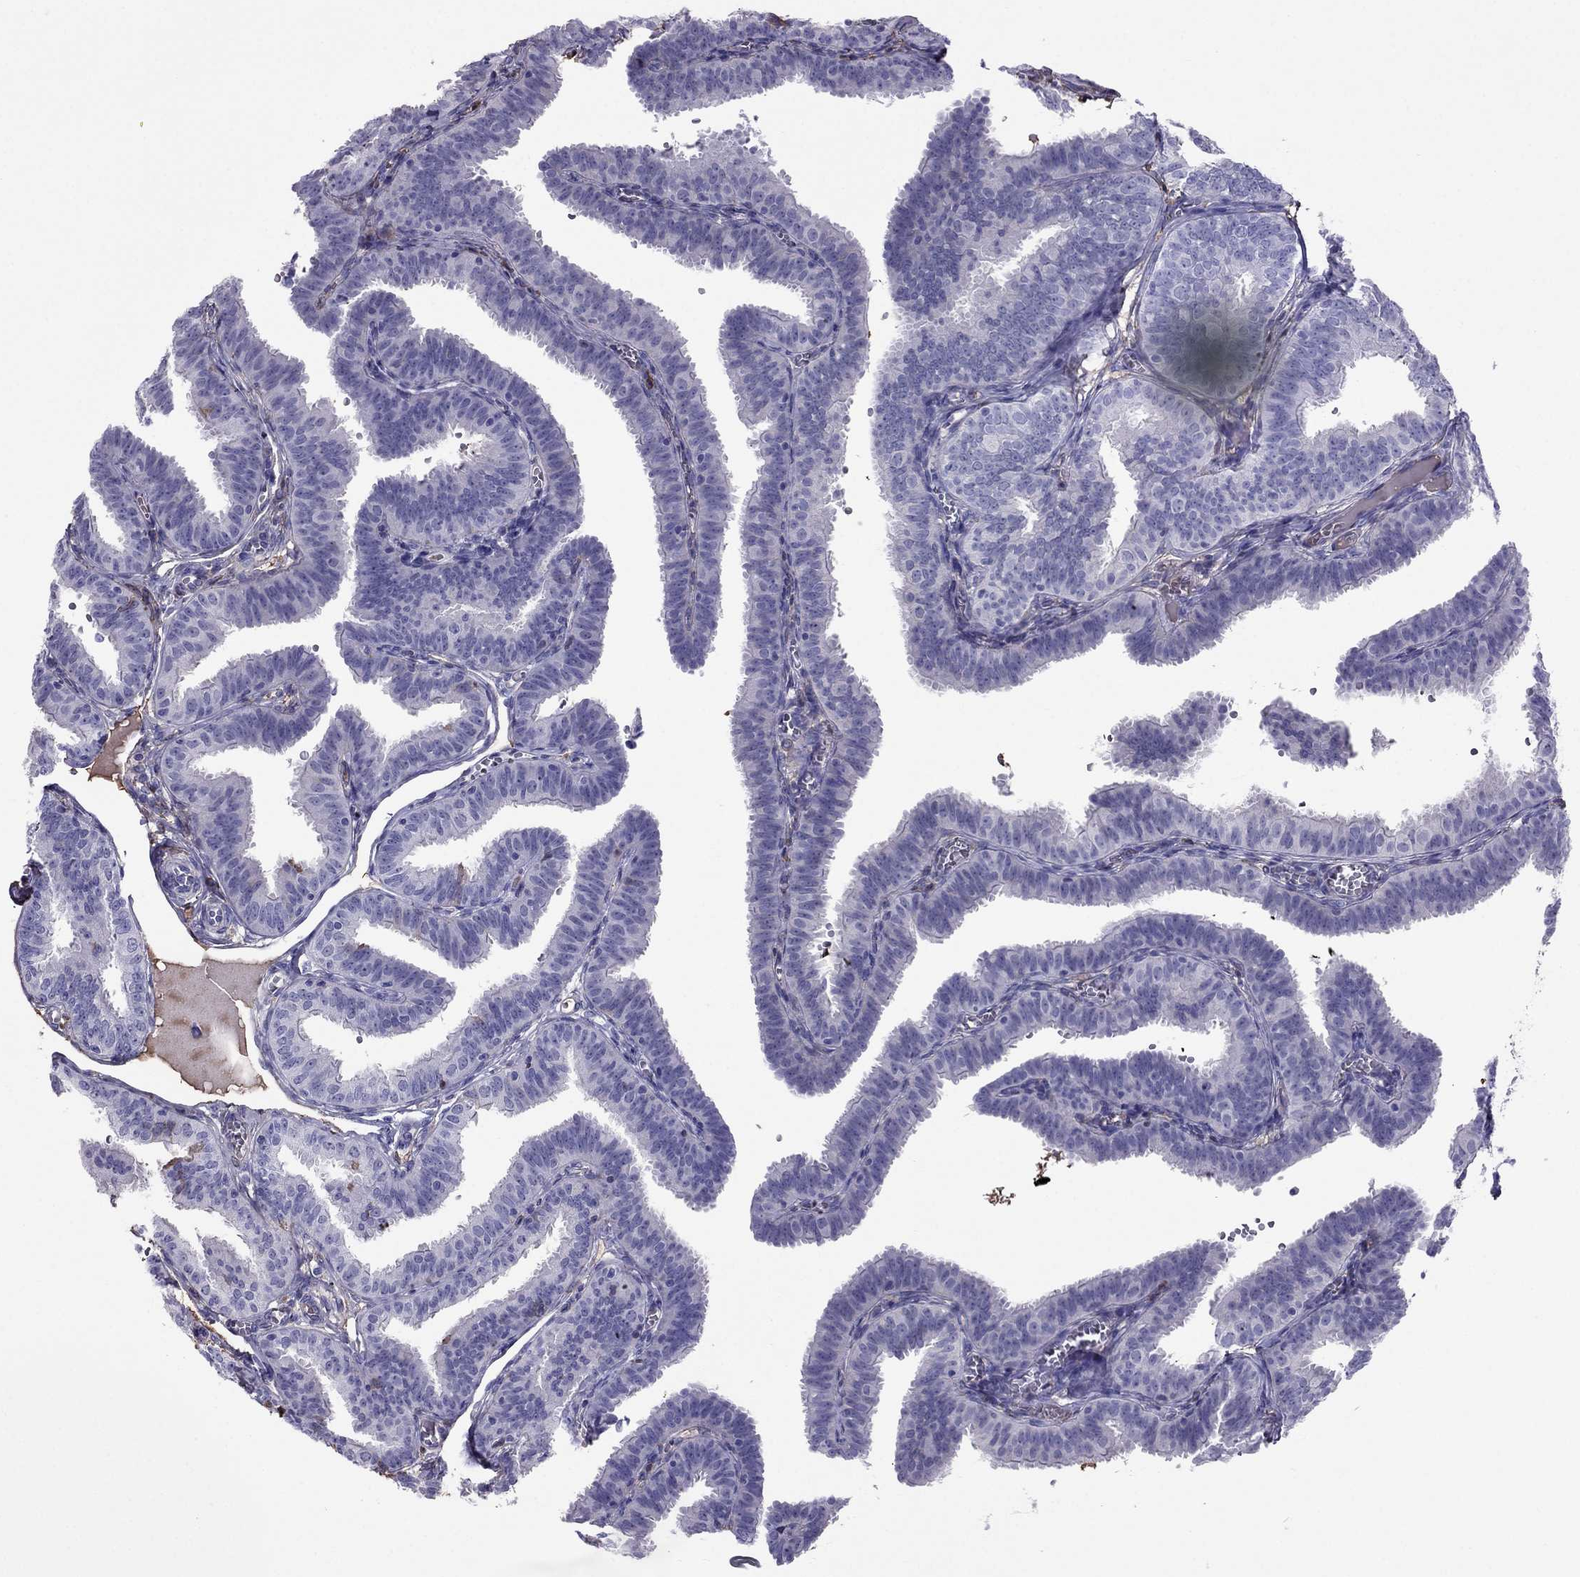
{"staining": {"intensity": "negative", "quantity": "none", "location": "none"}, "tissue": "fallopian tube", "cell_type": "Glandular cells", "image_type": "normal", "snomed": [{"axis": "morphology", "description": "Normal tissue, NOS"}, {"axis": "topography", "description": "Fallopian tube"}], "caption": "IHC of normal human fallopian tube demonstrates no positivity in glandular cells. (DAB immunohistochemistry, high magnification).", "gene": "TBC1D21", "patient": {"sex": "female", "age": 25}}